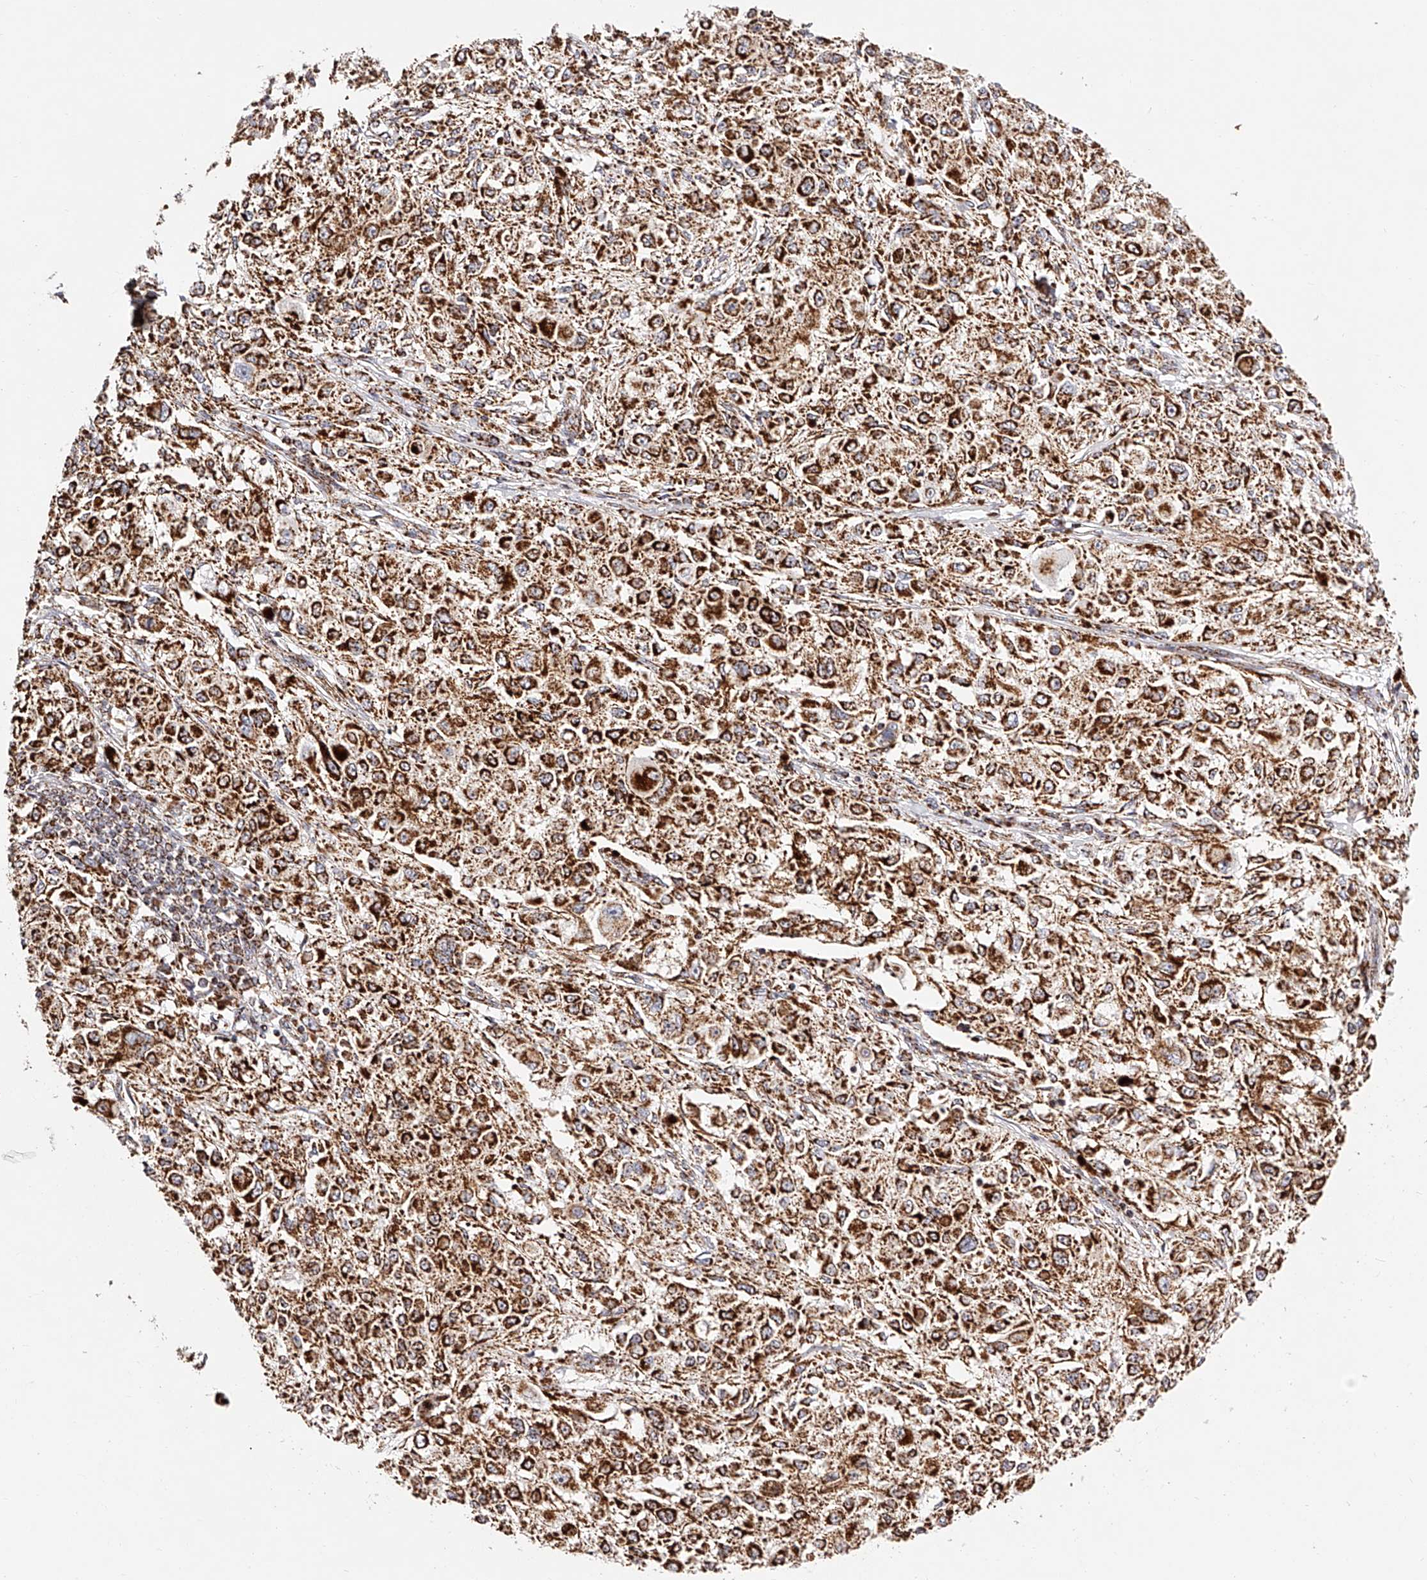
{"staining": {"intensity": "strong", "quantity": ">75%", "location": "cytoplasmic/membranous"}, "tissue": "melanoma", "cell_type": "Tumor cells", "image_type": "cancer", "snomed": [{"axis": "morphology", "description": "Necrosis, NOS"}, {"axis": "morphology", "description": "Malignant melanoma, NOS"}, {"axis": "topography", "description": "Skin"}], "caption": "Strong cytoplasmic/membranous protein expression is identified in approximately >75% of tumor cells in melanoma. (DAB (3,3'-diaminobenzidine) = brown stain, brightfield microscopy at high magnification).", "gene": "NDUFV3", "patient": {"sex": "female", "age": 87}}